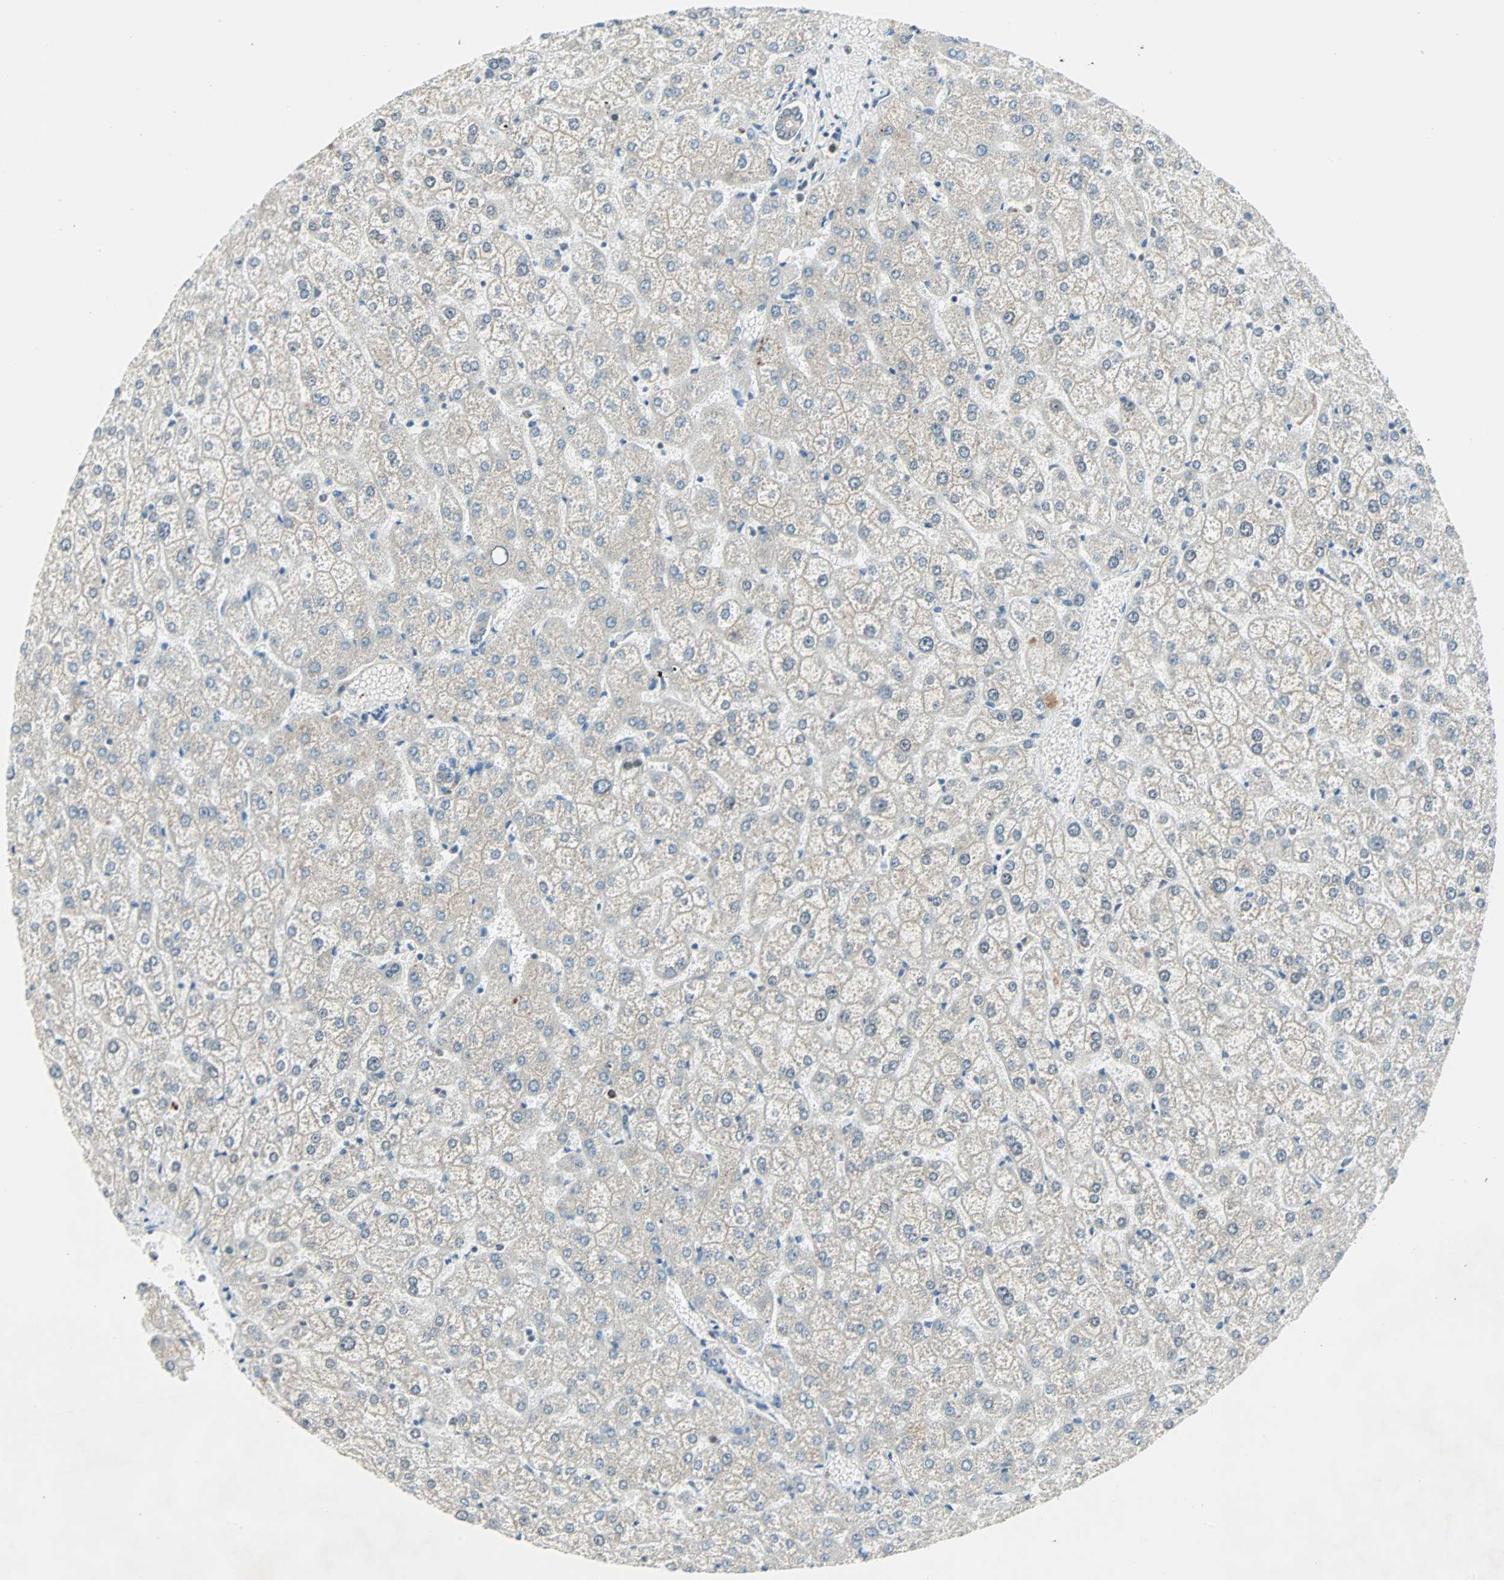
{"staining": {"intensity": "negative", "quantity": "none", "location": "none"}, "tissue": "liver", "cell_type": "Cholangiocytes", "image_type": "normal", "snomed": [{"axis": "morphology", "description": "Normal tissue, NOS"}, {"axis": "topography", "description": "Liver"}], "caption": "High magnification brightfield microscopy of normal liver stained with DAB (brown) and counterstained with hematoxylin (blue): cholangiocytes show no significant expression.", "gene": "SMIM8", "patient": {"sex": "female", "age": 32}}